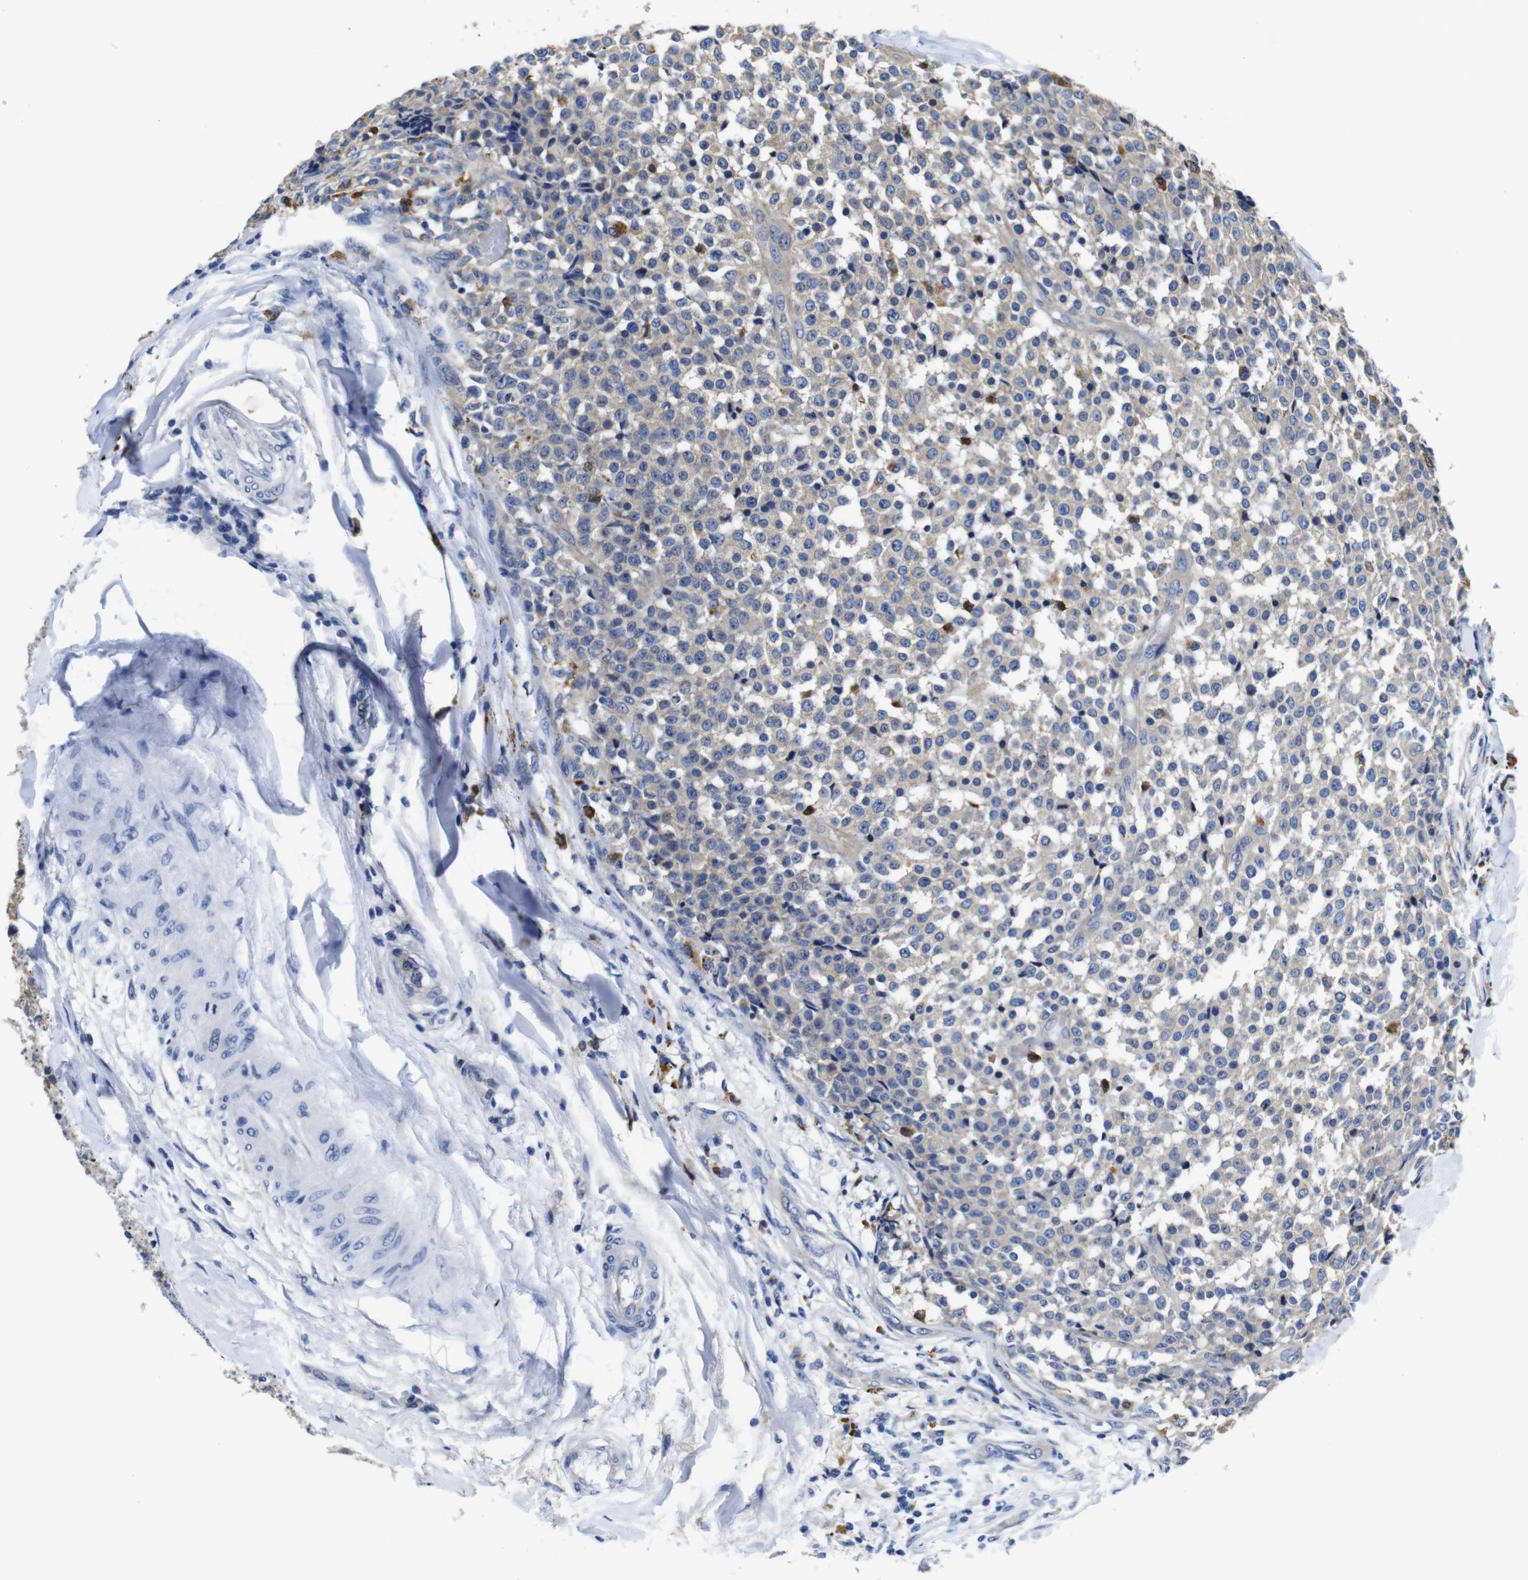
{"staining": {"intensity": "weak", "quantity": ">75%", "location": "cytoplasmic/membranous"}, "tissue": "testis cancer", "cell_type": "Tumor cells", "image_type": "cancer", "snomed": [{"axis": "morphology", "description": "Seminoma, NOS"}, {"axis": "topography", "description": "Testis"}], "caption": "IHC histopathology image of neoplastic tissue: testis cancer stained using immunohistochemistry shows low levels of weak protein expression localized specifically in the cytoplasmic/membranous of tumor cells, appearing as a cytoplasmic/membranous brown color.", "gene": "GIMAP2", "patient": {"sex": "male", "age": 59}}